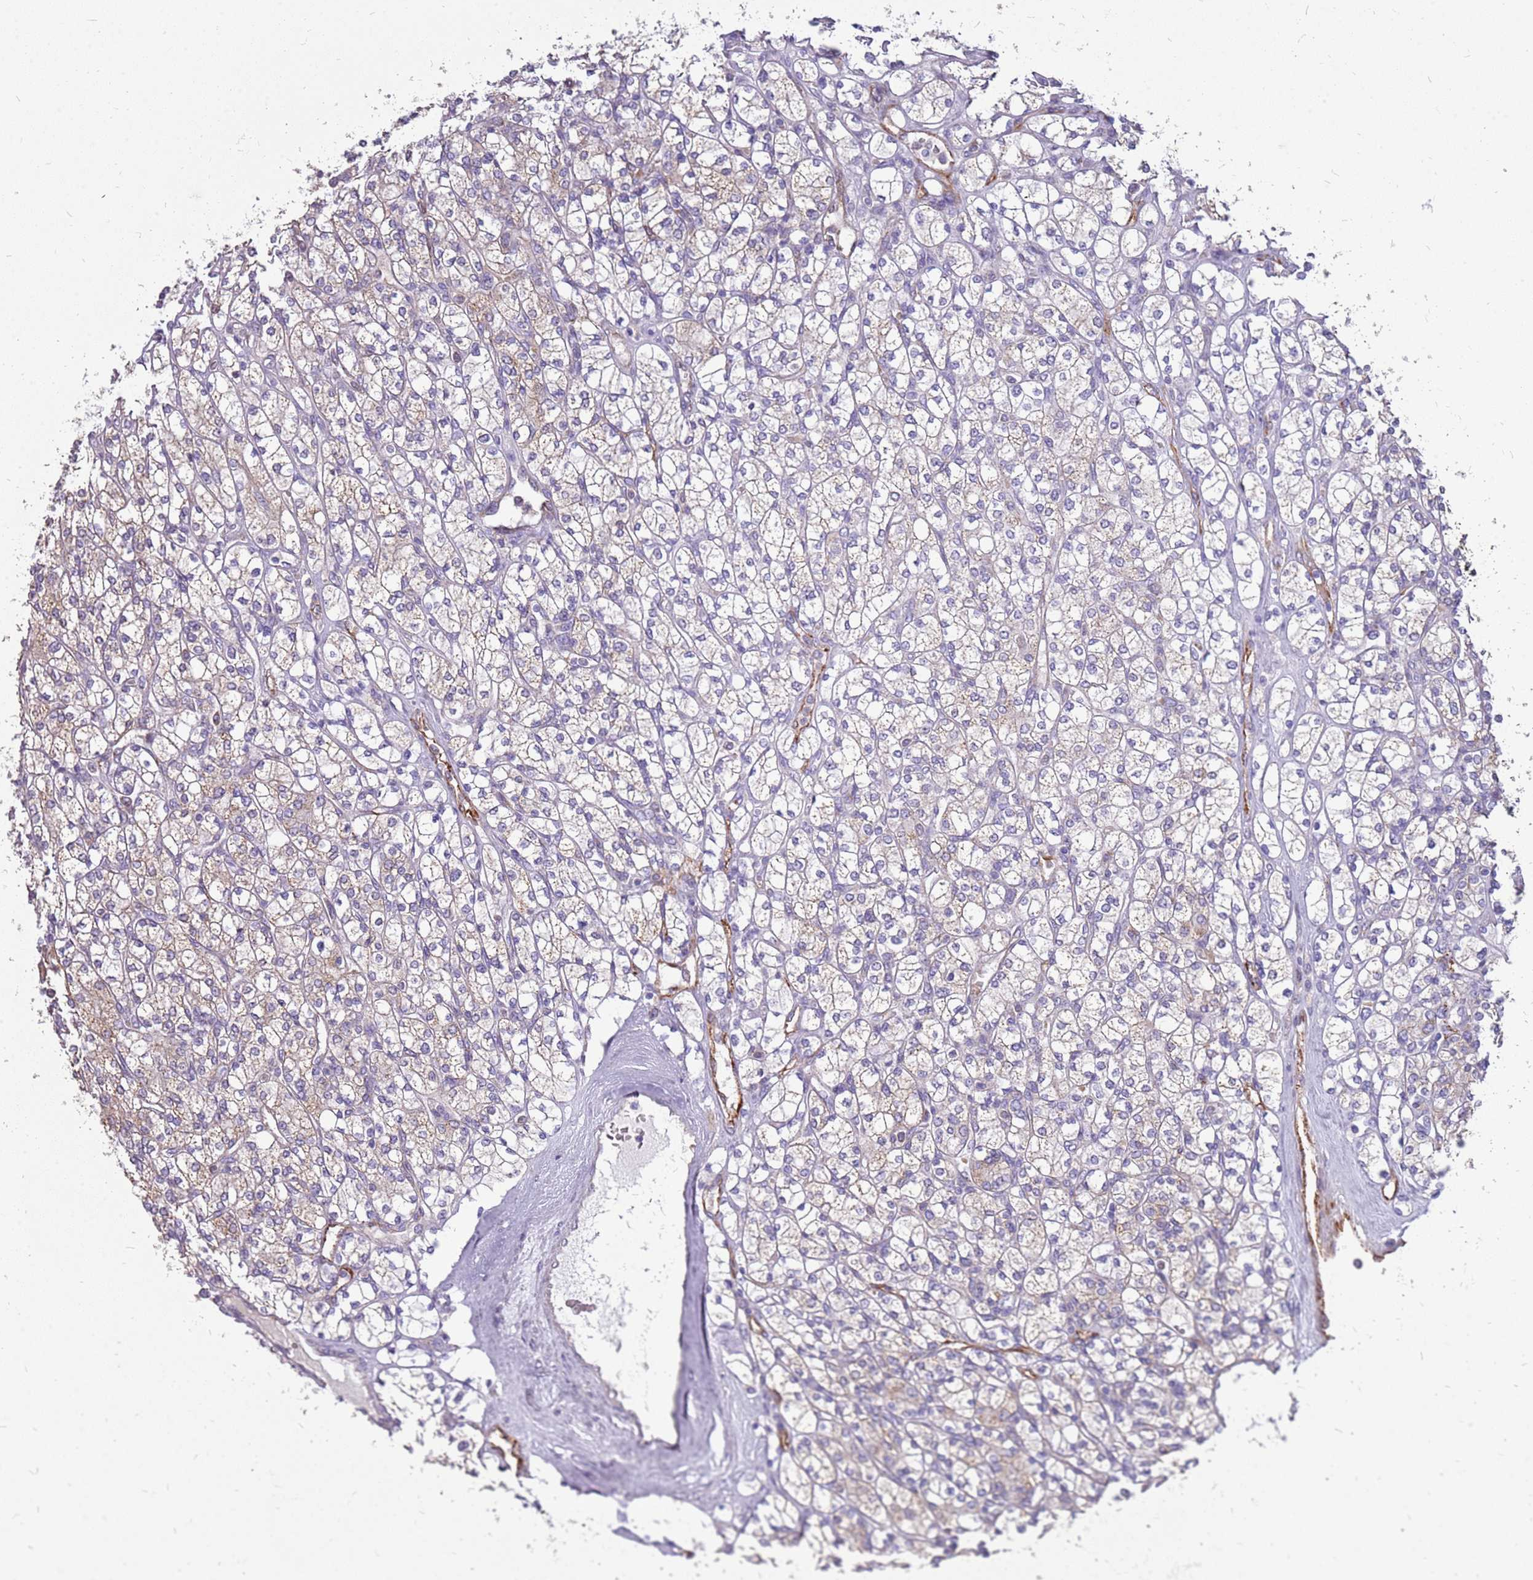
{"staining": {"intensity": "weak", "quantity": "25%-75%", "location": "cytoplasmic/membranous"}, "tissue": "renal cancer", "cell_type": "Tumor cells", "image_type": "cancer", "snomed": [{"axis": "morphology", "description": "Adenocarcinoma, NOS"}, {"axis": "topography", "description": "Kidney"}], "caption": "Weak cytoplasmic/membranous expression is seen in about 25%-75% of tumor cells in renal cancer (adenocarcinoma).", "gene": "PCNX1", "patient": {"sex": "male", "age": 77}}